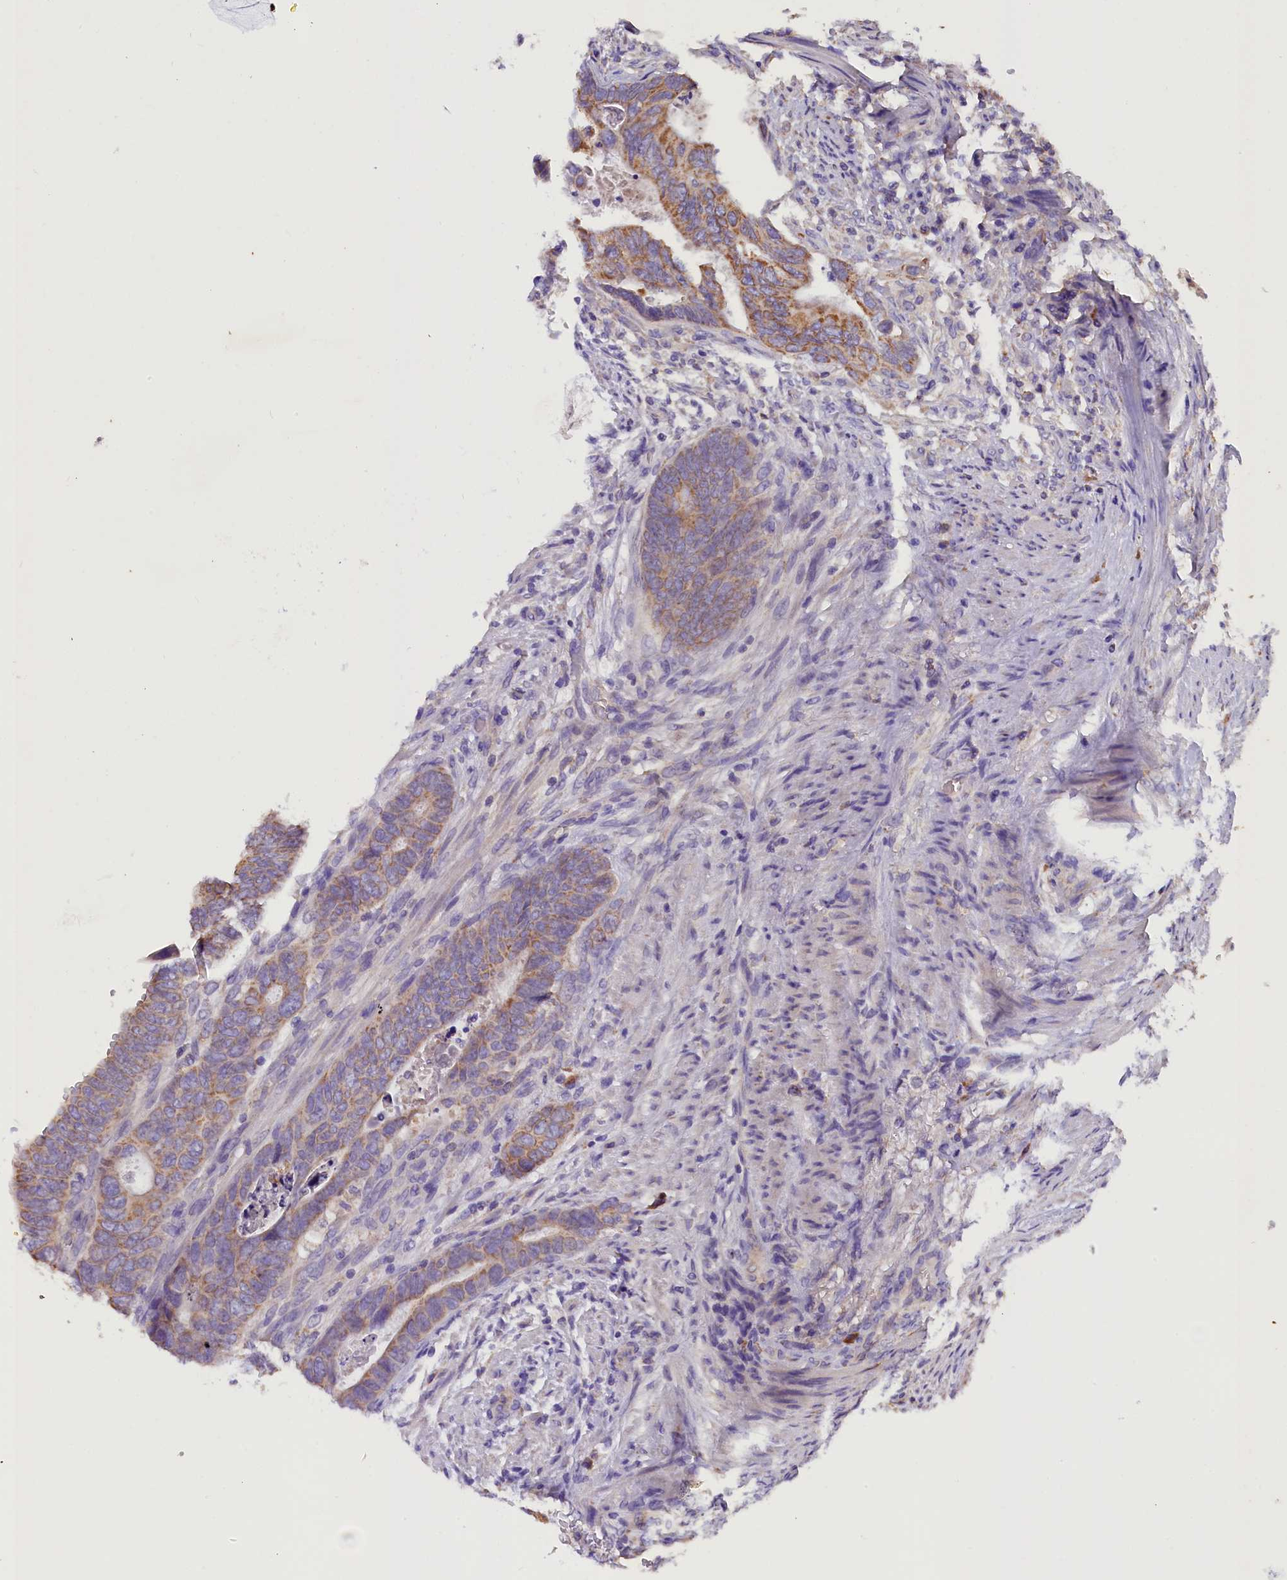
{"staining": {"intensity": "moderate", "quantity": ">75%", "location": "cytoplasmic/membranous"}, "tissue": "colorectal cancer", "cell_type": "Tumor cells", "image_type": "cancer", "snomed": [{"axis": "morphology", "description": "Adenocarcinoma, NOS"}, {"axis": "topography", "description": "Rectum"}], "caption": "This is an image of immunohistochemistry (IHC) staining of adenocarcinoma (colorectal), which shows moderate positivity in the cytoplasmic/membranous of tumor cells.", "gene": "SIX5", "patient": {"sex": "female", "age": 78}}